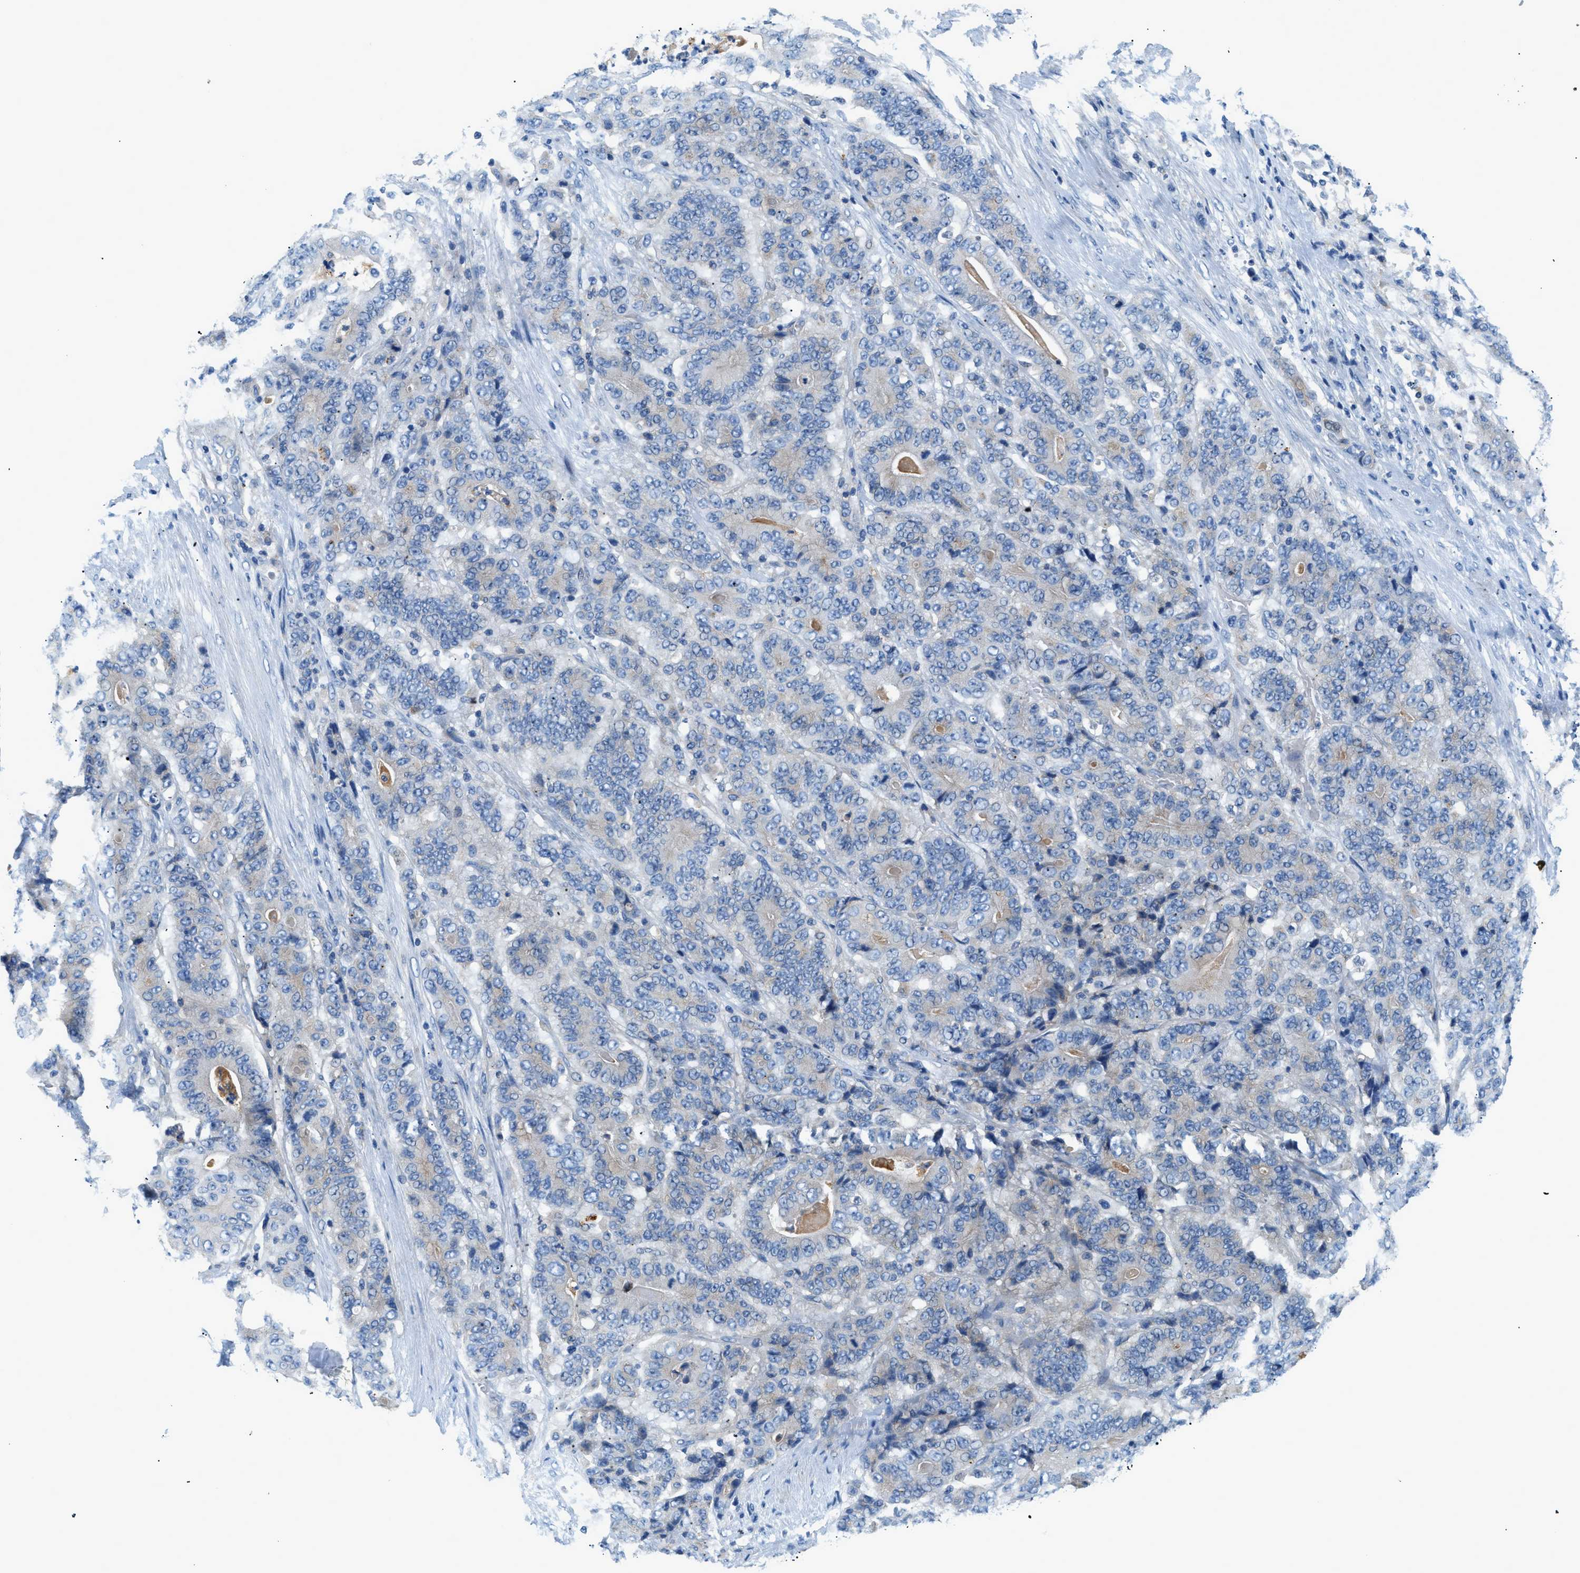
{"staining": {"intensity": "weak", "quantity": "<25%", "location": "cytoplasmic/membranous"}, "tissue": "stomach cancer", "cell_type": "Tumor cells", "image_type": "cancer", "snomed": [{"axis": "morphology", "description": "Adenocarcinoma, NOS"}, {"axis": "topography", "description": "Stomach"}], "caption": "The micrograph shows no significant positivity in tumor cells of stomach cancer.", "gene": "ORAI1", "patient": {"sex": "female", "age": 73}}